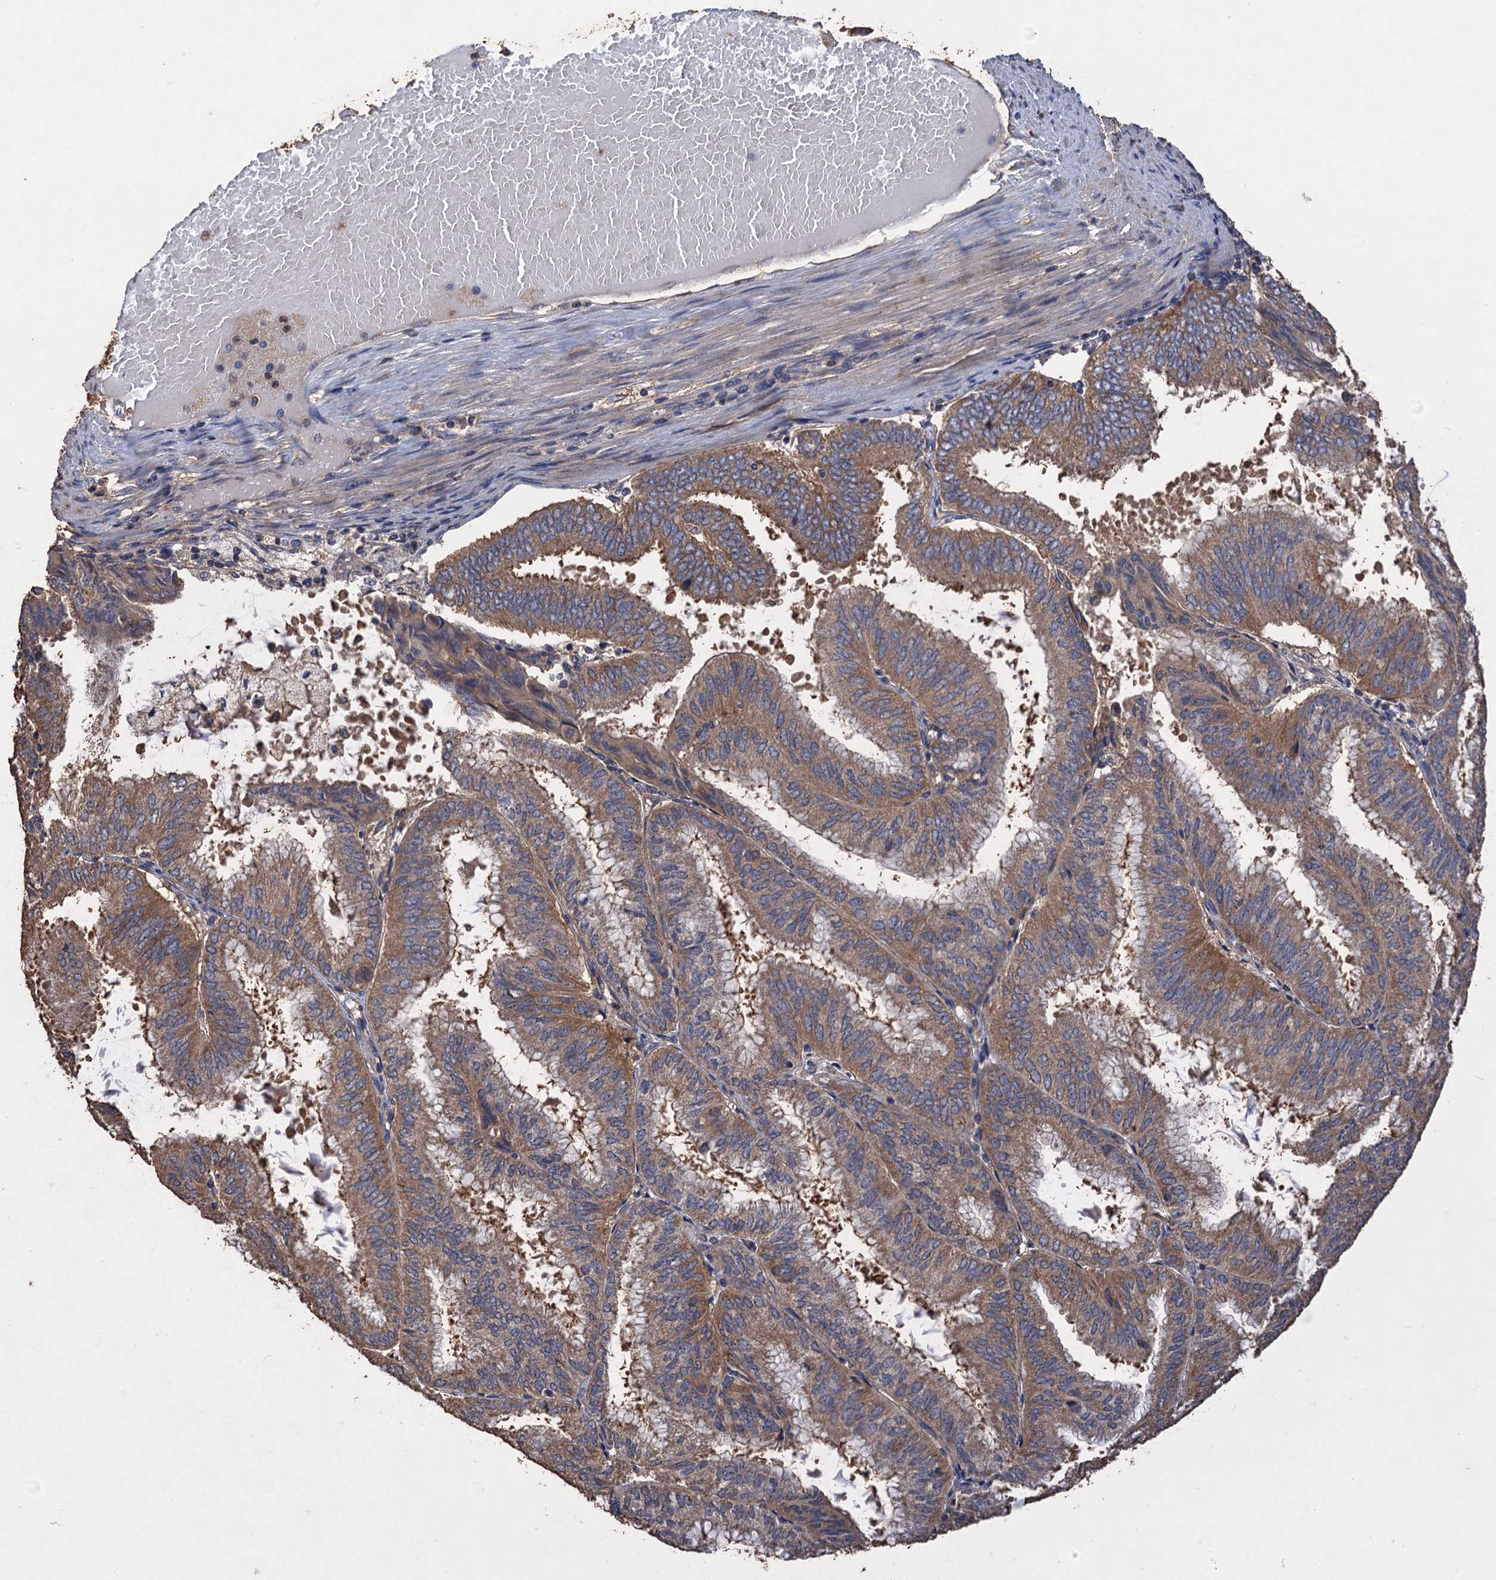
{"staining": {"intensity": "moderate", "quantity": ">75%", "location": "cytoplasmic/membranous"}, "tissue": "endometrial cancer", "cell_type": "Tumor cells", "image_type": "cancer", "snomed": [{"axis": "morphology", "description": "Adenocarcinoma, NOS"}, {"axis": "topography", "description": "Endometrium"}], "caption": "Immunohistochemistry (IHC) photomicrograph of neoplastic tissue: adenocarcinoma (endometrial) stained using immunohistochemistry exhibits medium levels of moderate protein expression localized specifically in the cytoplasmic/membranous of tumor cells, appearing as a cytoplasmic/membranous brown color.", "gene": "SCUBE3", "patient": {"sex": "female", "age": 49}}